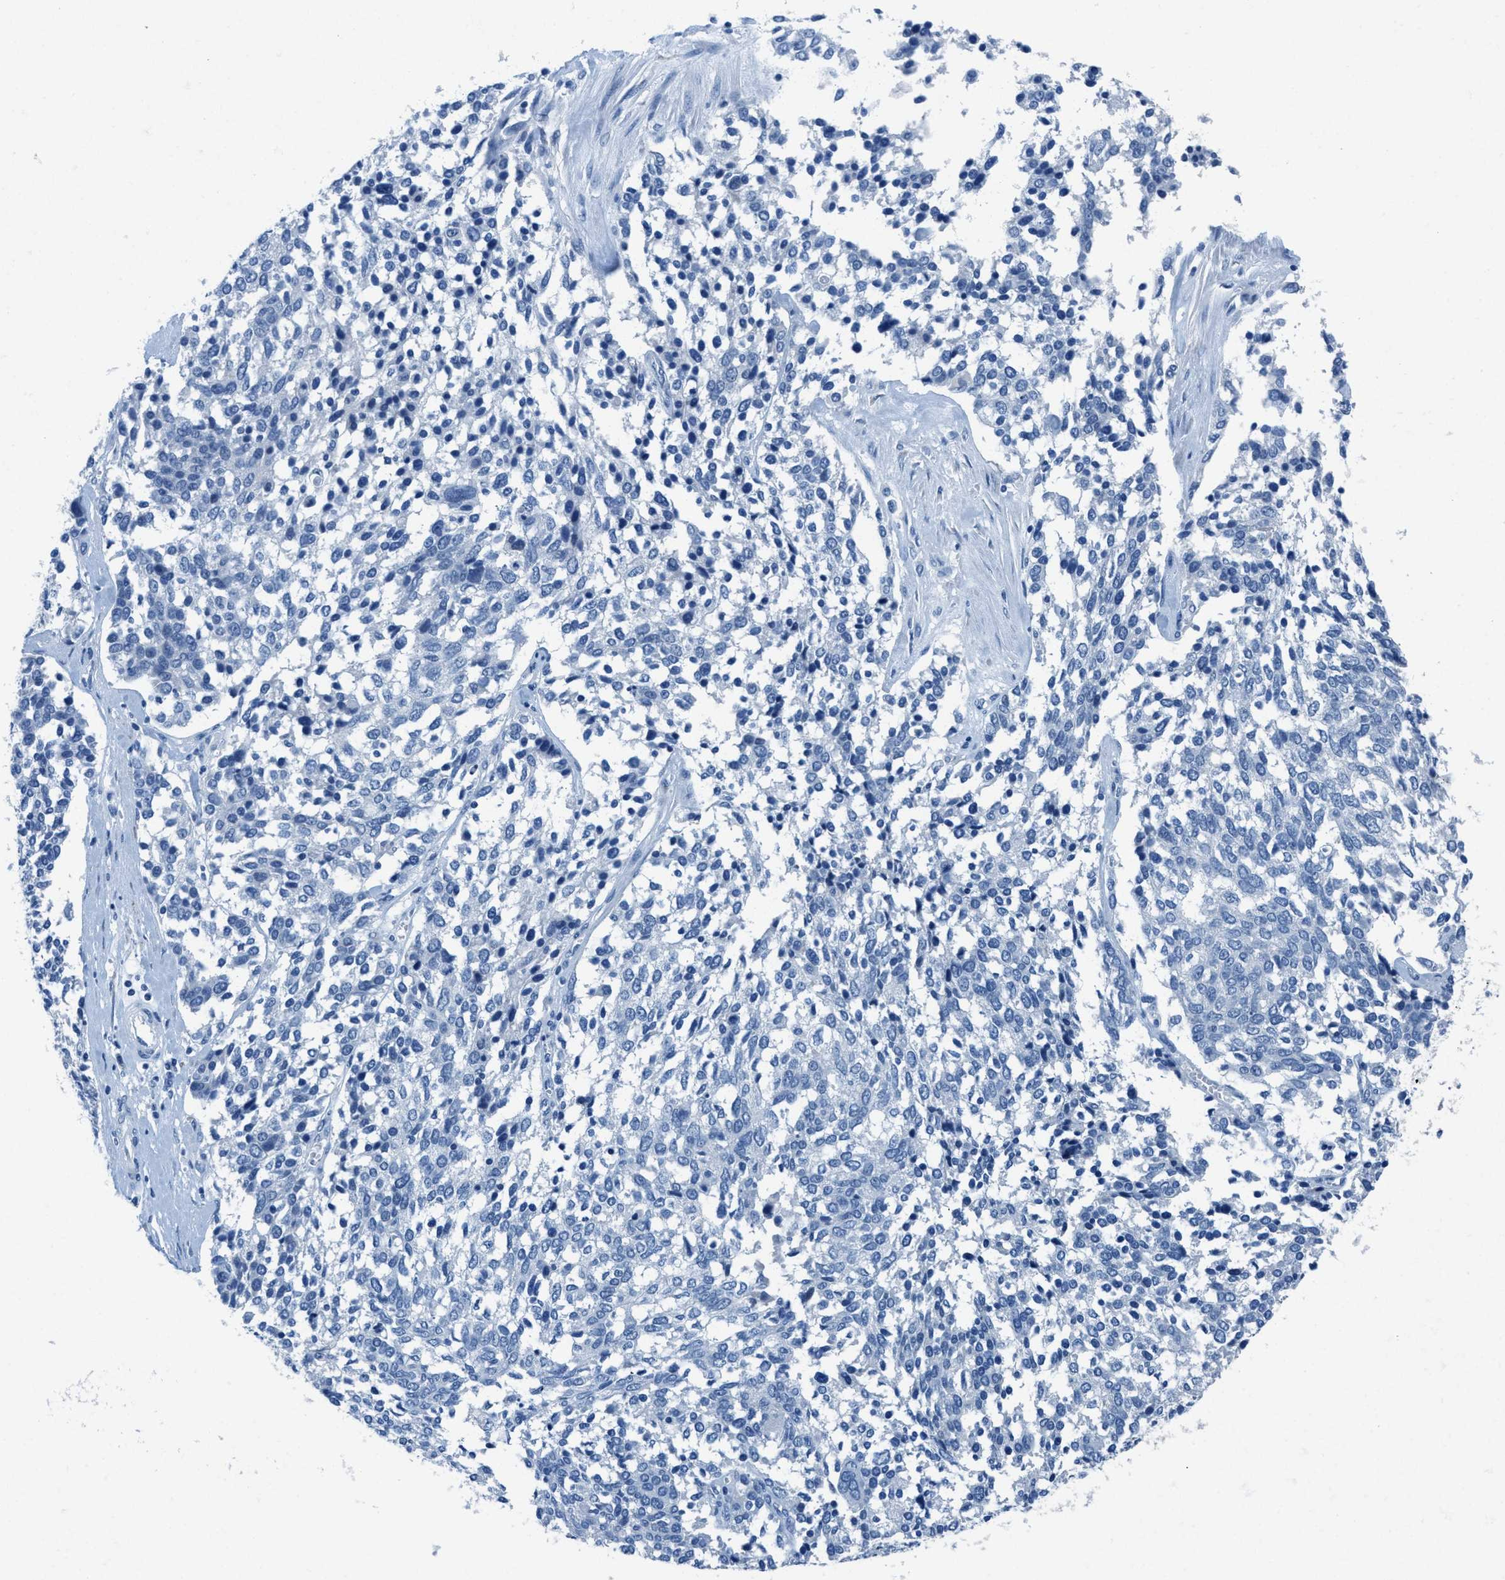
{"staining": {"intensity": "negative", "quantity": "none", "location": "none"}, "tissue": "ovarian cancer", "cell_type": "Tumor cells", "image_type": "cancer", "snomed": [{"axis": "morphology", "description": "Cystadenocarcinoma, serous, NOS"}, {"axis": "topography", "description": "Ovary"}], "caption": "Tumor cells show no significant protein positivity in ovarian cancer (serous cystadenocarcinoma).", "gene": "MGARP", "patient": {"sex": "female", "age": 44}}